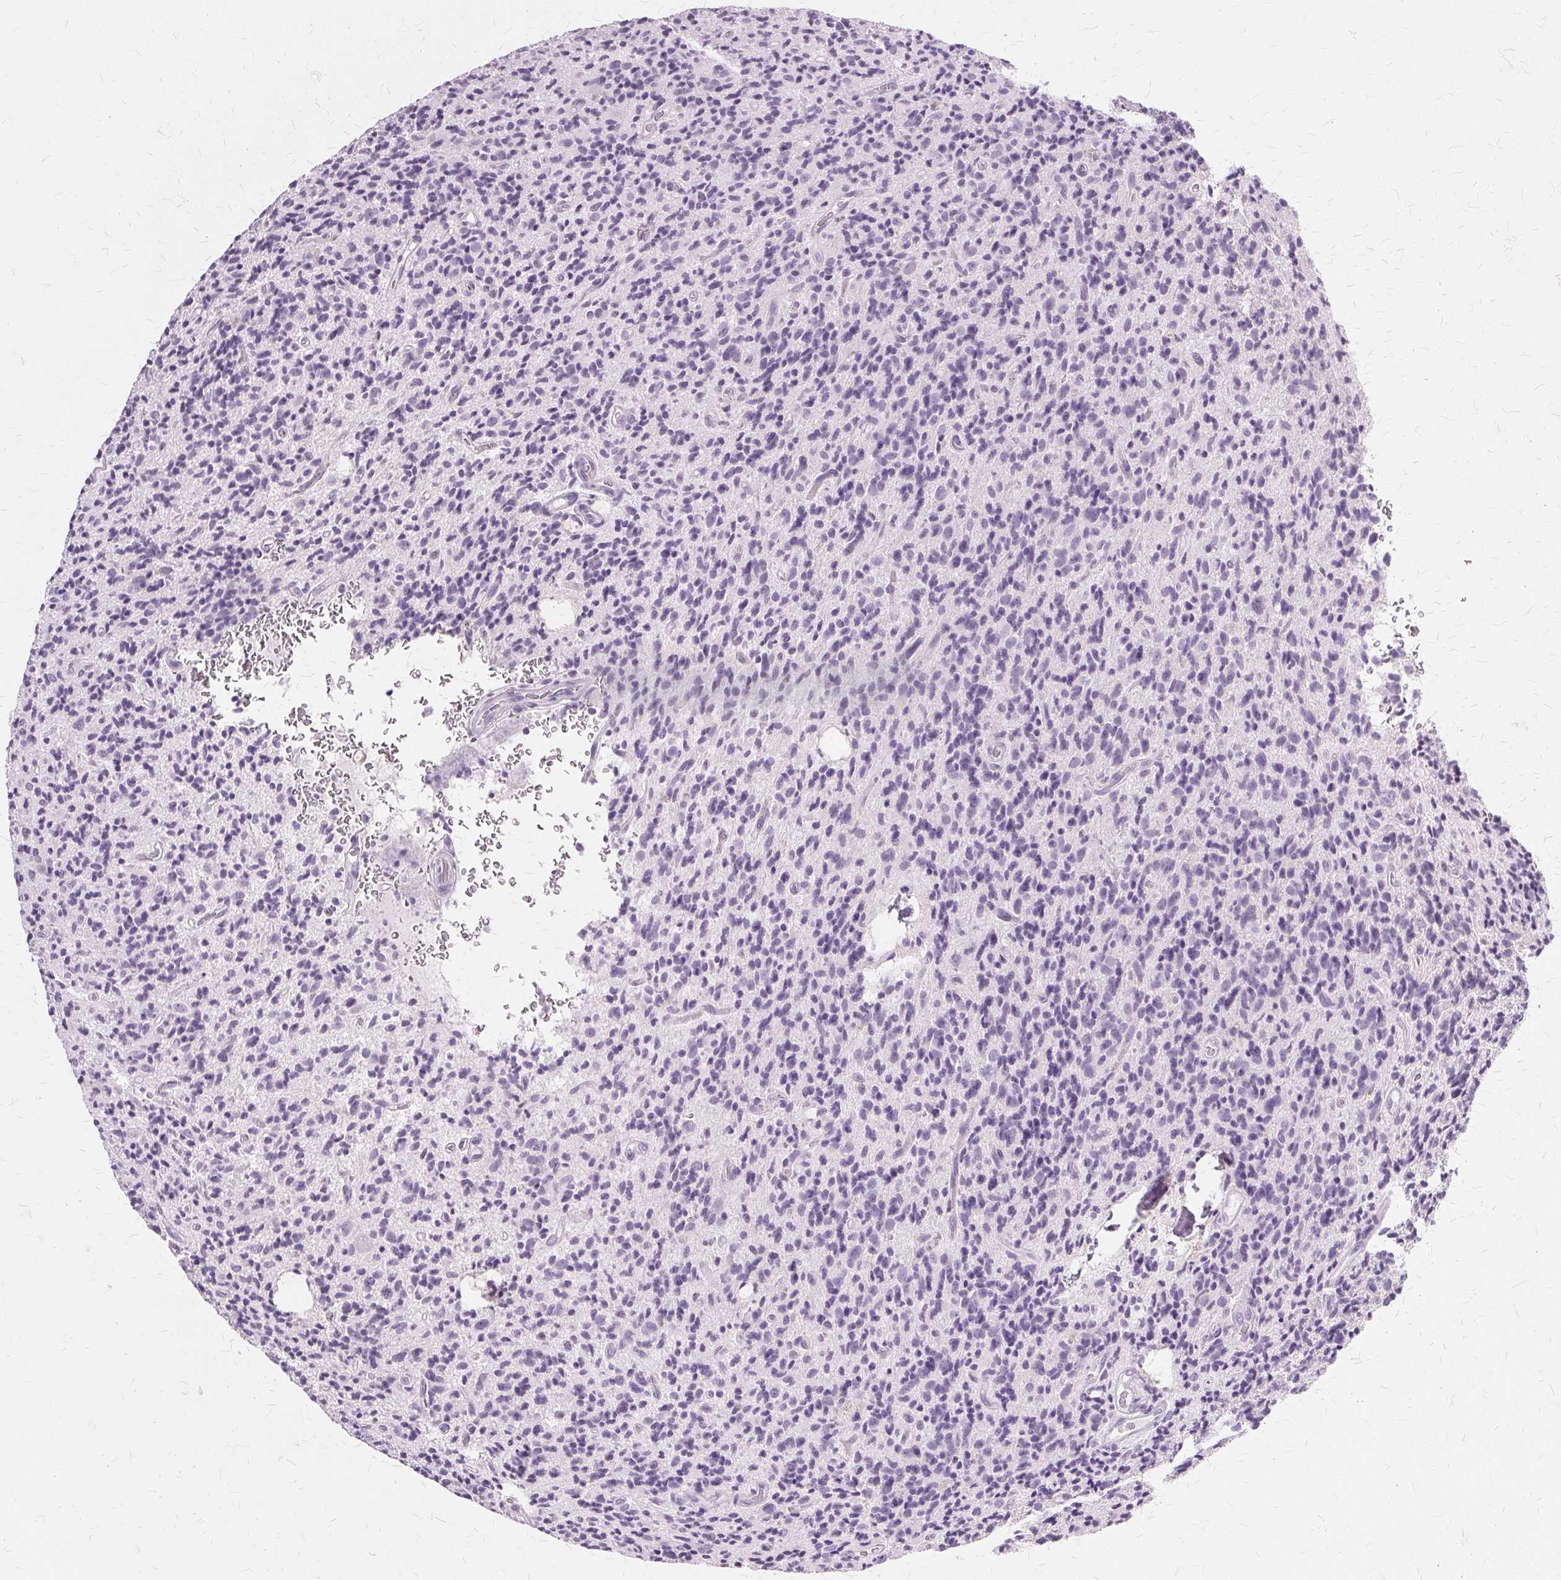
{"staining": {"intensity": "negative", "quantity": "none", "location": "none"}, "tissue": "glioma", "cell_type": "Tumor cells", "image_type": "cancer", "snomed": [{"axis": "morphology", "description": "Glioma, malignant, High grade"}, {"axis": "topography", "description": "Brain"}], "caption": "Immunohistochemistry (IHC) photomicrograph of glioma stained for a protein (brown), which displays no staining in tumor cells.", "gene": "SLC45A3", "patient": {"sex": "male", "age": 76}}